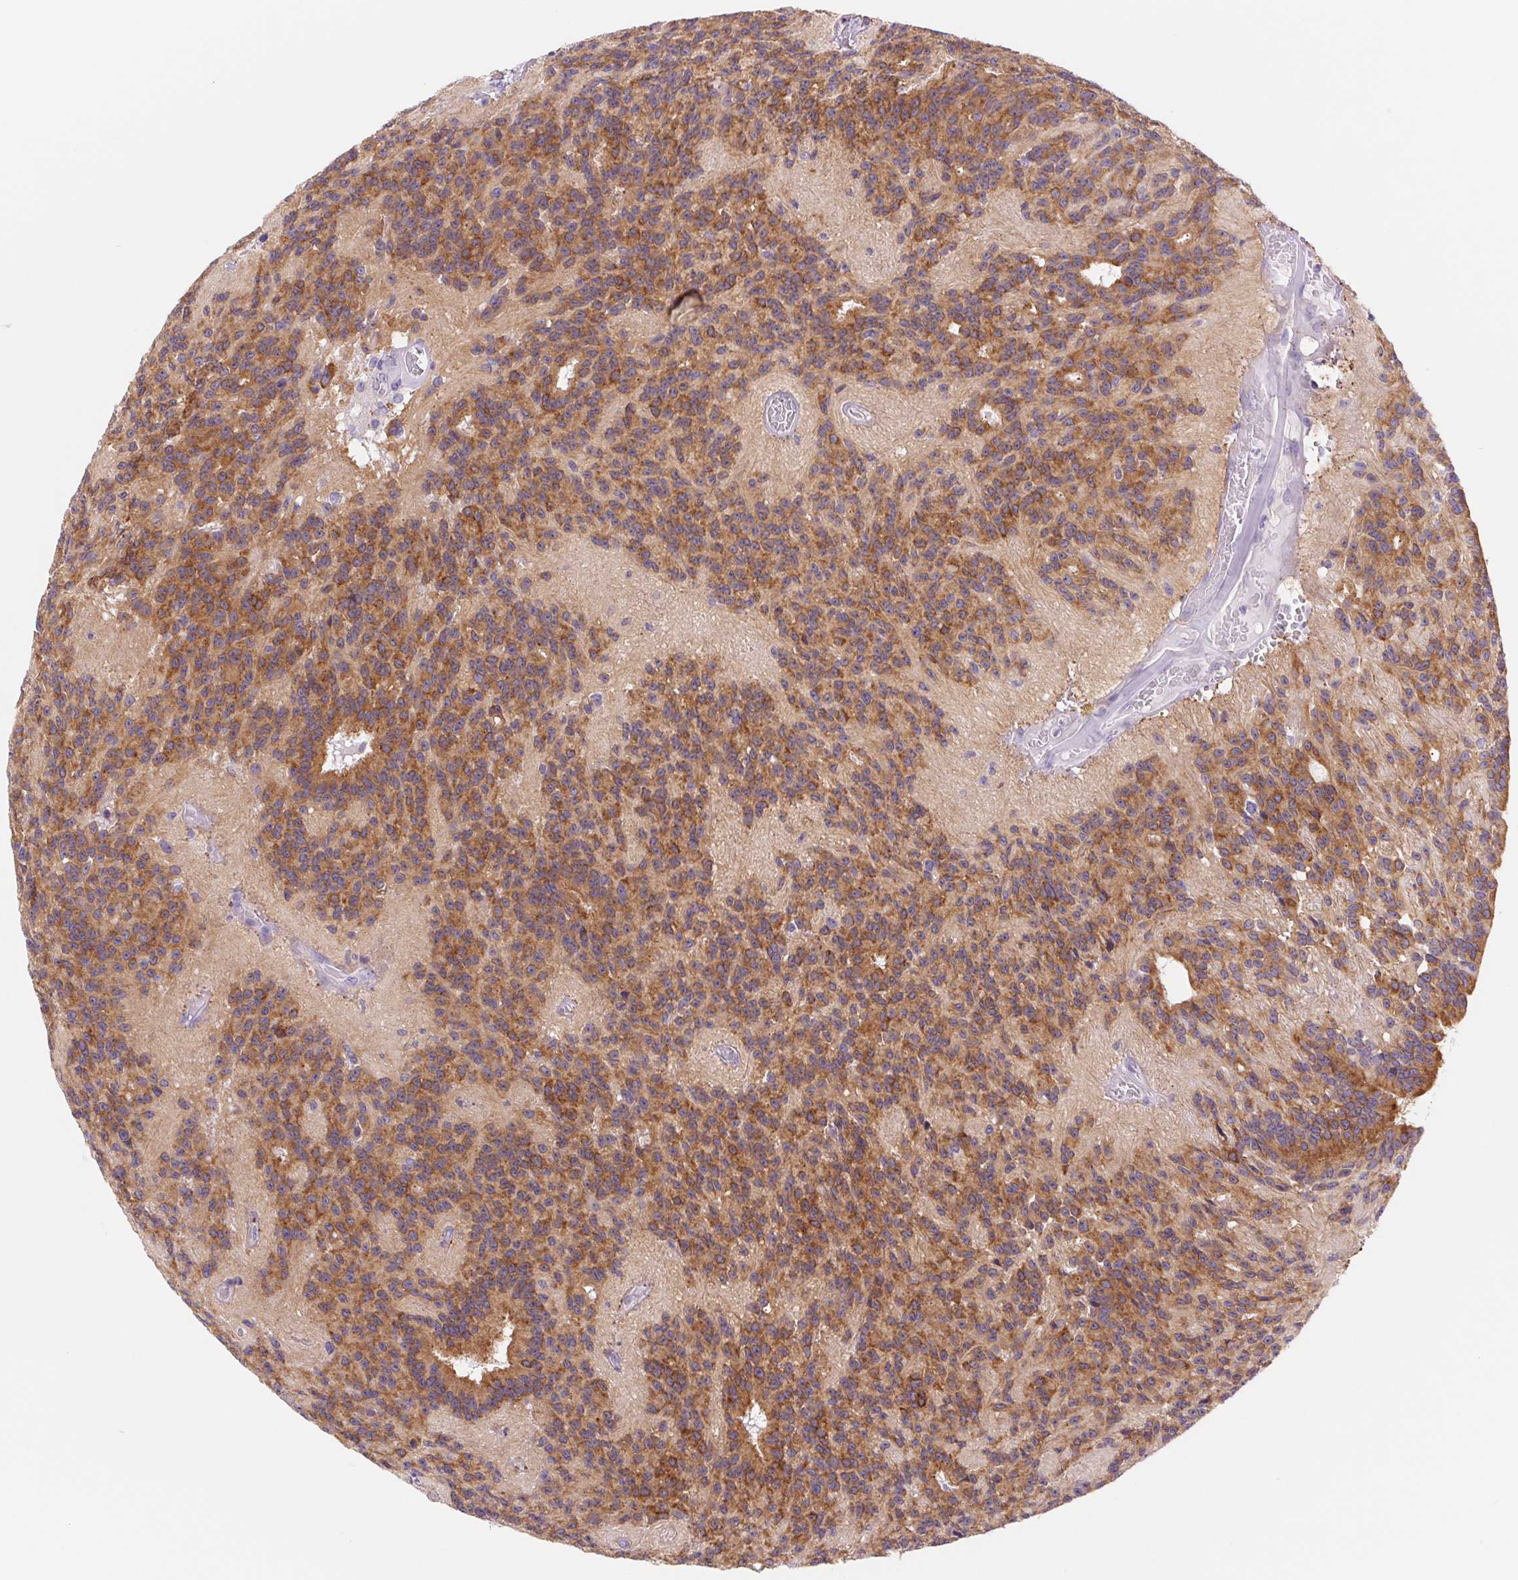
{"staining": {"intensity": "moderate", "quantity": ">75%", "location": "cytoplasmic/membranous"}, "tissue": "glioma", "cell_type": "Tumor cells", "image_type": "cancer", "snomed": [{"axis": "morphology", "description": "Glioma, malignant, Low grade"}, {"axis": "topography", "description": "Brain"}], "caption": "Approximately >75% of tumor cells in human low-grade glioma (malignant) exhibit moderate cytoplasmic/membranous protein expression as visualized by brown immunohistochemical staining.", "gene": "DYNC2LI1", "patient": {"sex": "male", "age": 31}}